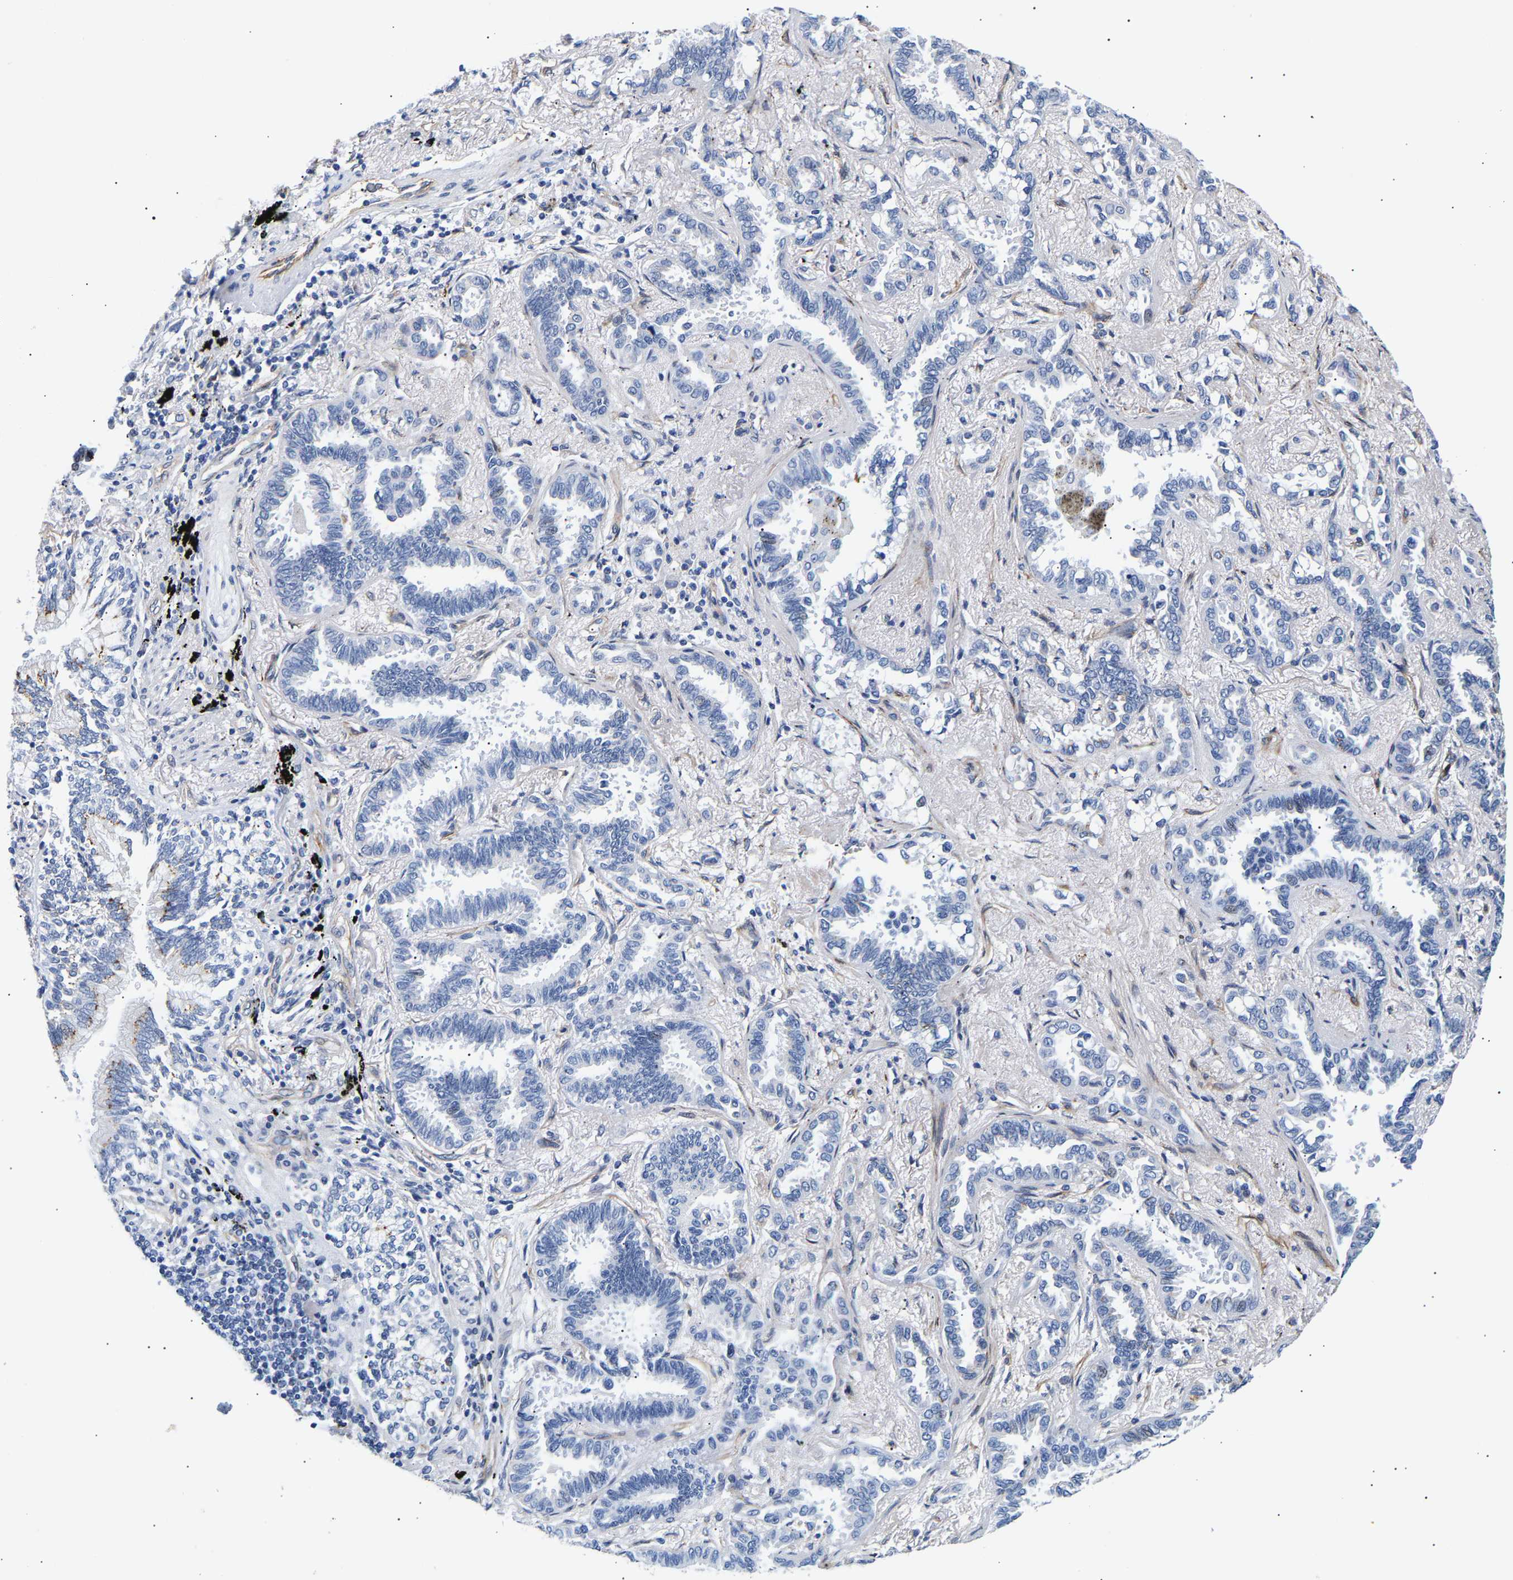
{"staining": {"intensity": "negative", "quantity": "none", "location": "none"}, "tissue": "lung cancer", "cell_type": "Tumor cells", "image_type": "cancer", "snomed": [{"axis": "morphology", "description": "Adenocarcinoma, NOS"}, {"axis": "topography", "description": "Lung"}], "caption": "Tumor cells show no significant protein expression in adenocarcinoma (lung).", "gene": "IGFBP7", "patient": {"sex": "male", "age": 59}}